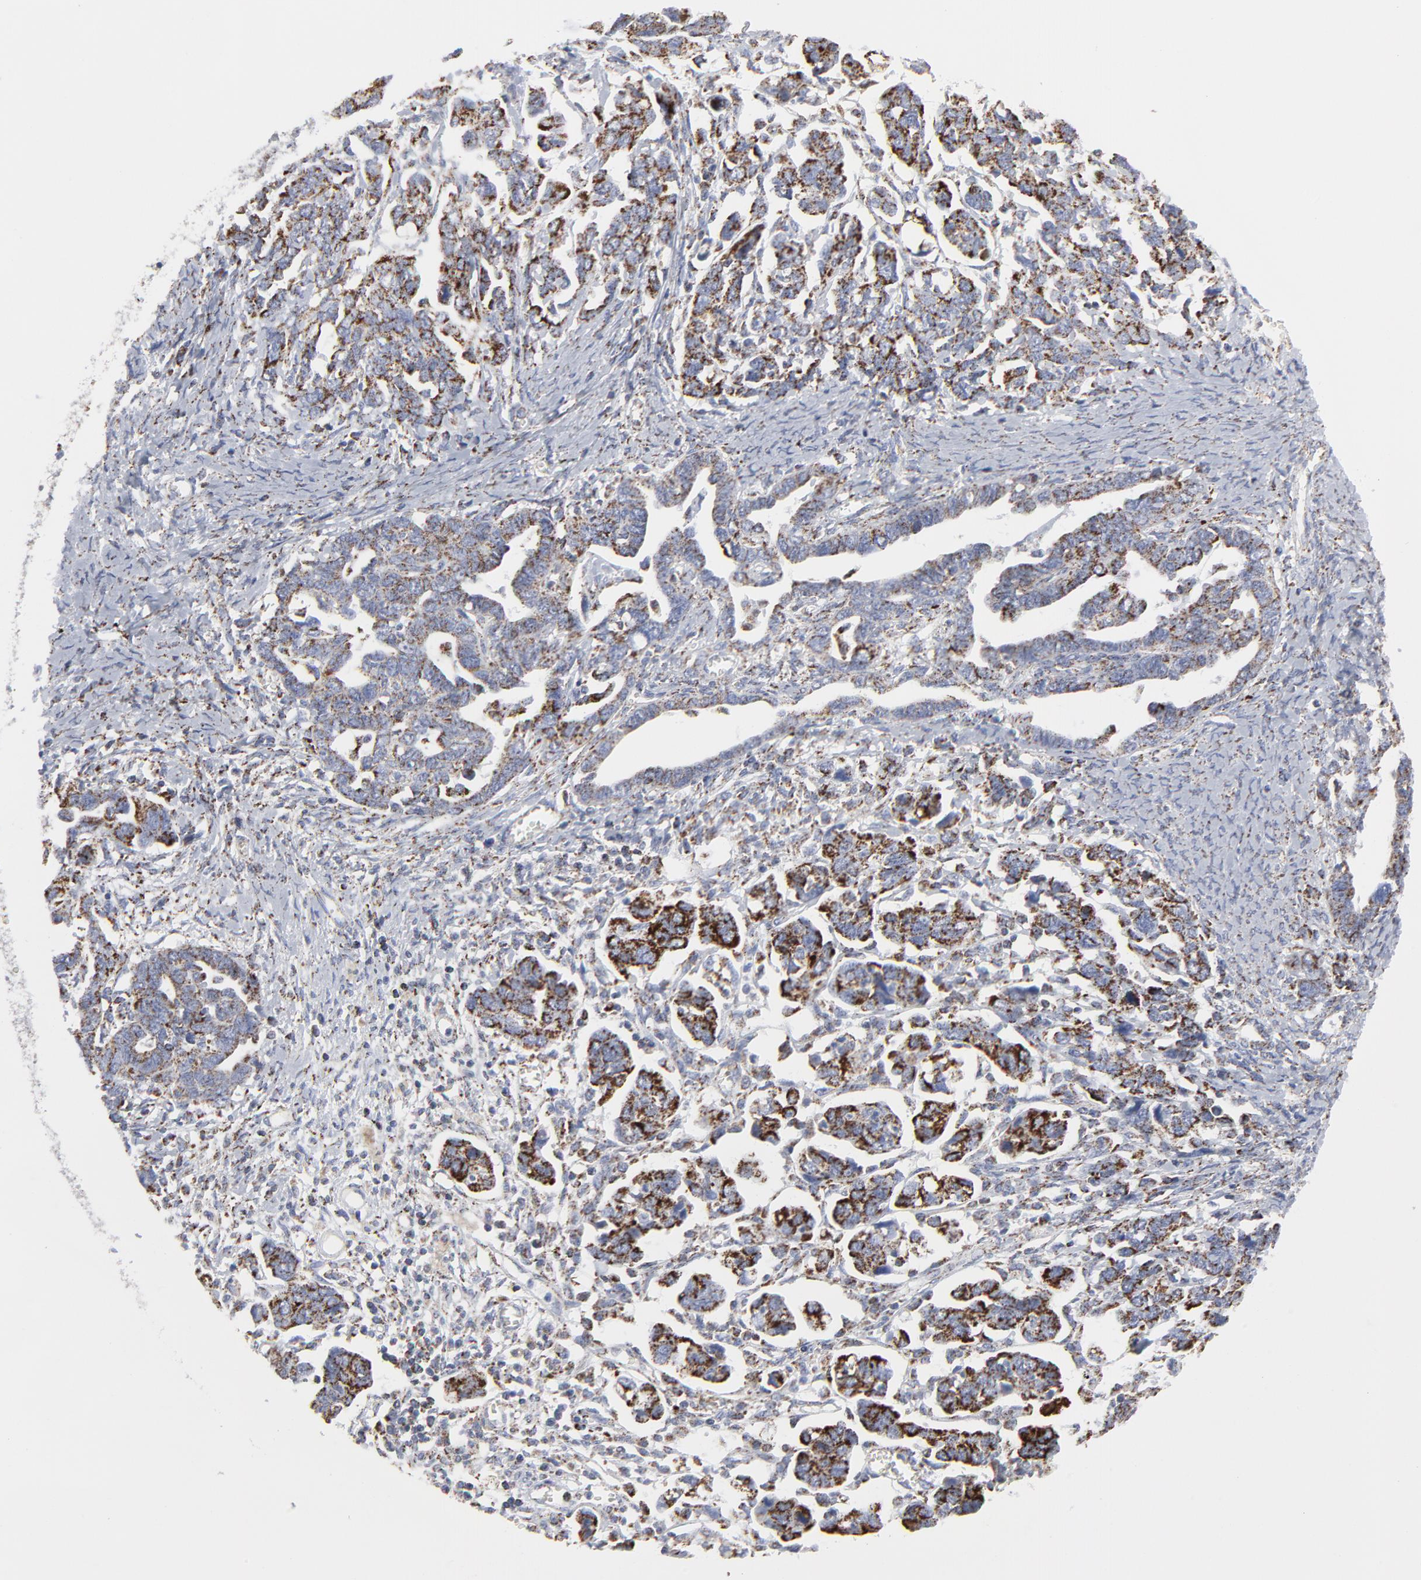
{"staining": {"intensity": "strong", "quantity": "25%-75%", "location": "cytoplasmic/membranous"}, "tissue": "ovarian cancer", "cell_type": "Tumor cells", "image_type": "cancer", "snomed": [{"axis": "morphology", "description": "Cystadenocarcinoma, serous, NOS"}, {"axis": "topography", "description": "Ovary"}], "caption": "IHC histopathology image of serous cystadenocarcinoma (ovarian) stained for a protein (brown), which displays high levels of strong cytoplasmic/membranous staining in about 25%-75% of tumor cells.", "gene": "TXNRD2", "patient": {"sex": "female", "age": 69}}